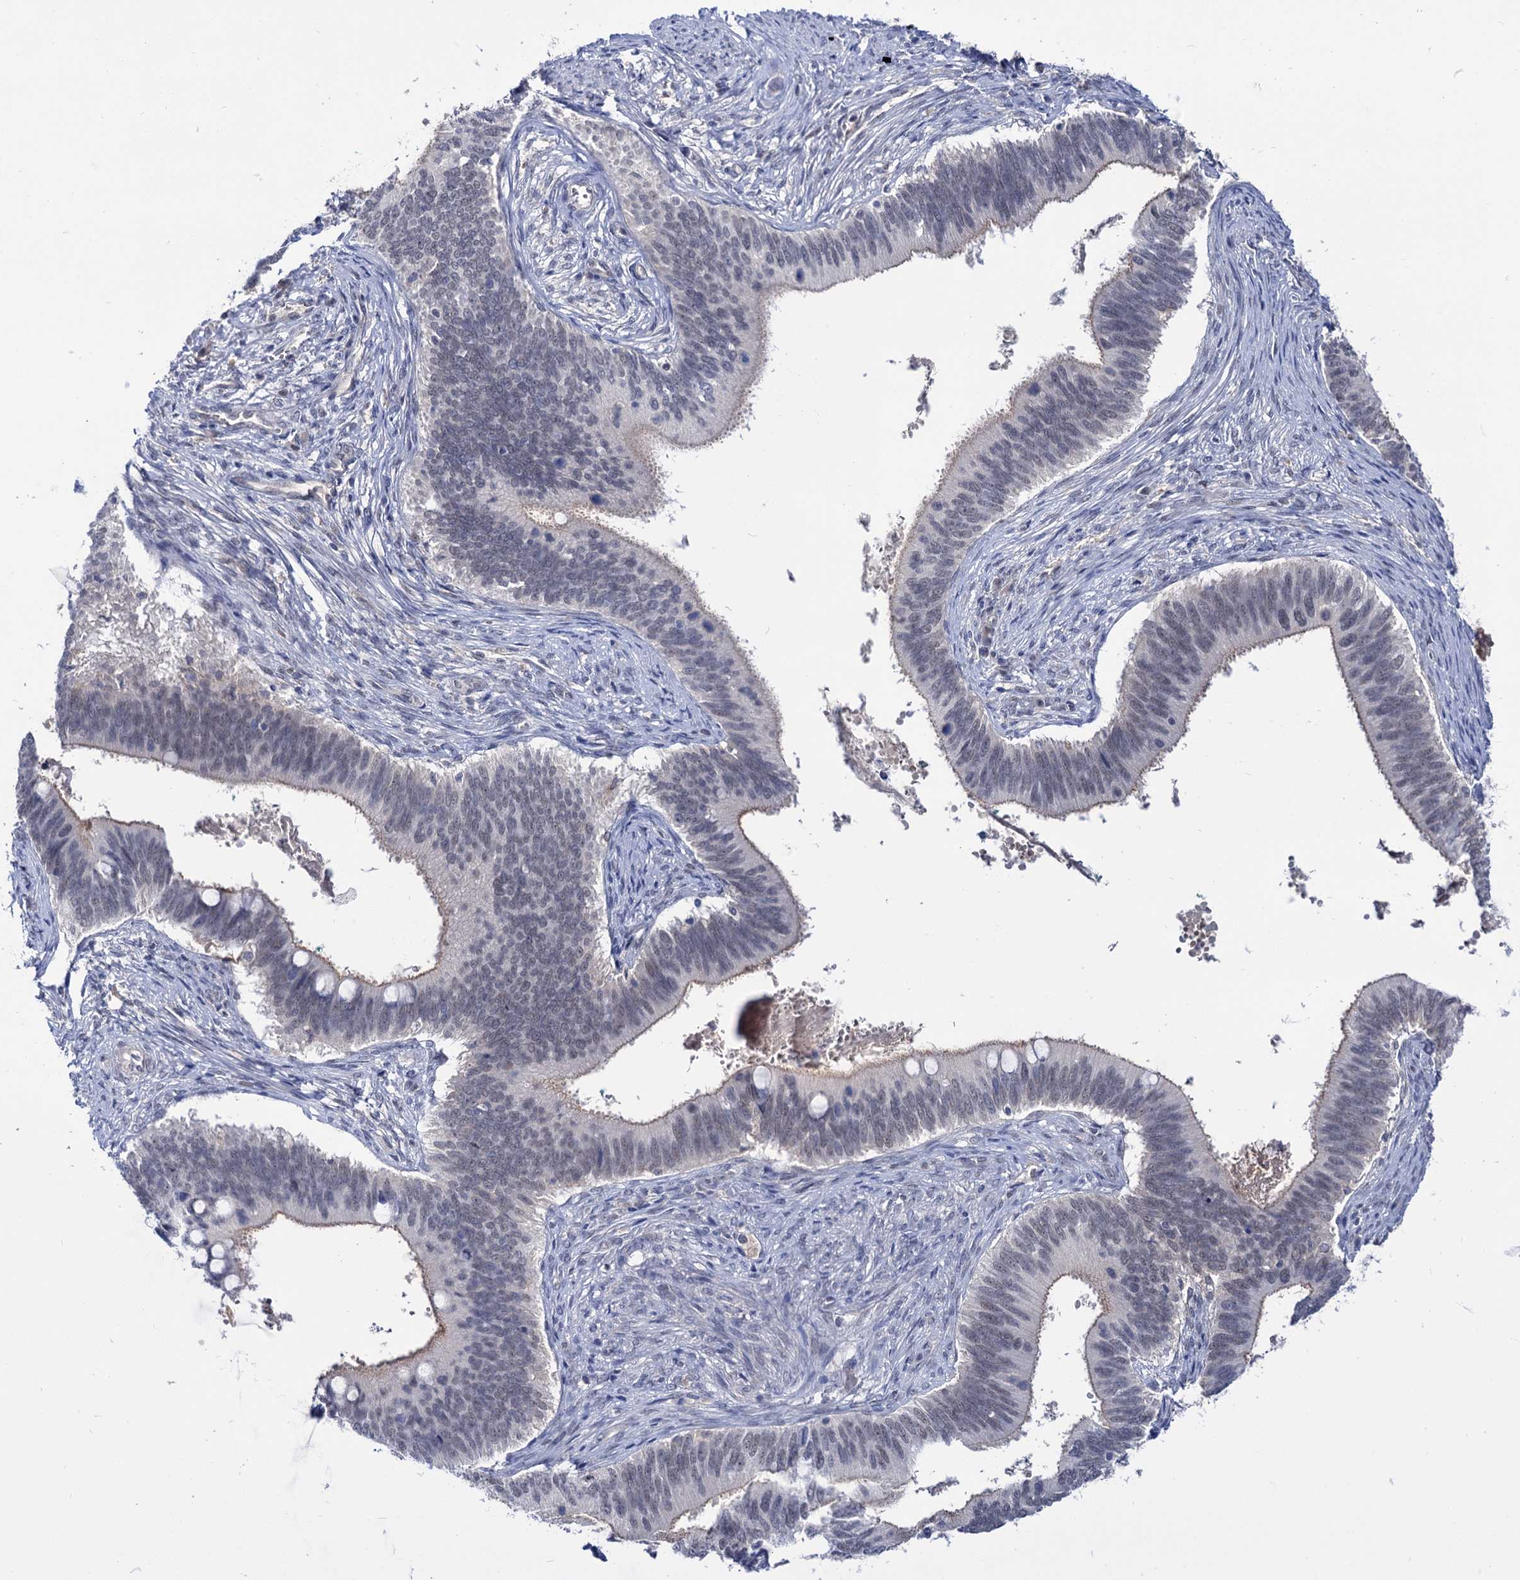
{"staining": {"intensity": "weak", "quantity": "<25%", "location": "cytoplasmic/membranous"}, "tissue": "cervical cancer", "cell_type": "Tumor cells", "image_type": "cancer", "snomed": [{"axis": "morphology", "description": "Adenocarcinoma, NOS"}, {"axis": "topography", "description": "Cervix"}], "caption": "Tumor cells are negative for brown protein staining in cervical cancer (adenocarcinoma).", "gene": "NEK10", "patient": {"sex": "female", "age": 42}}